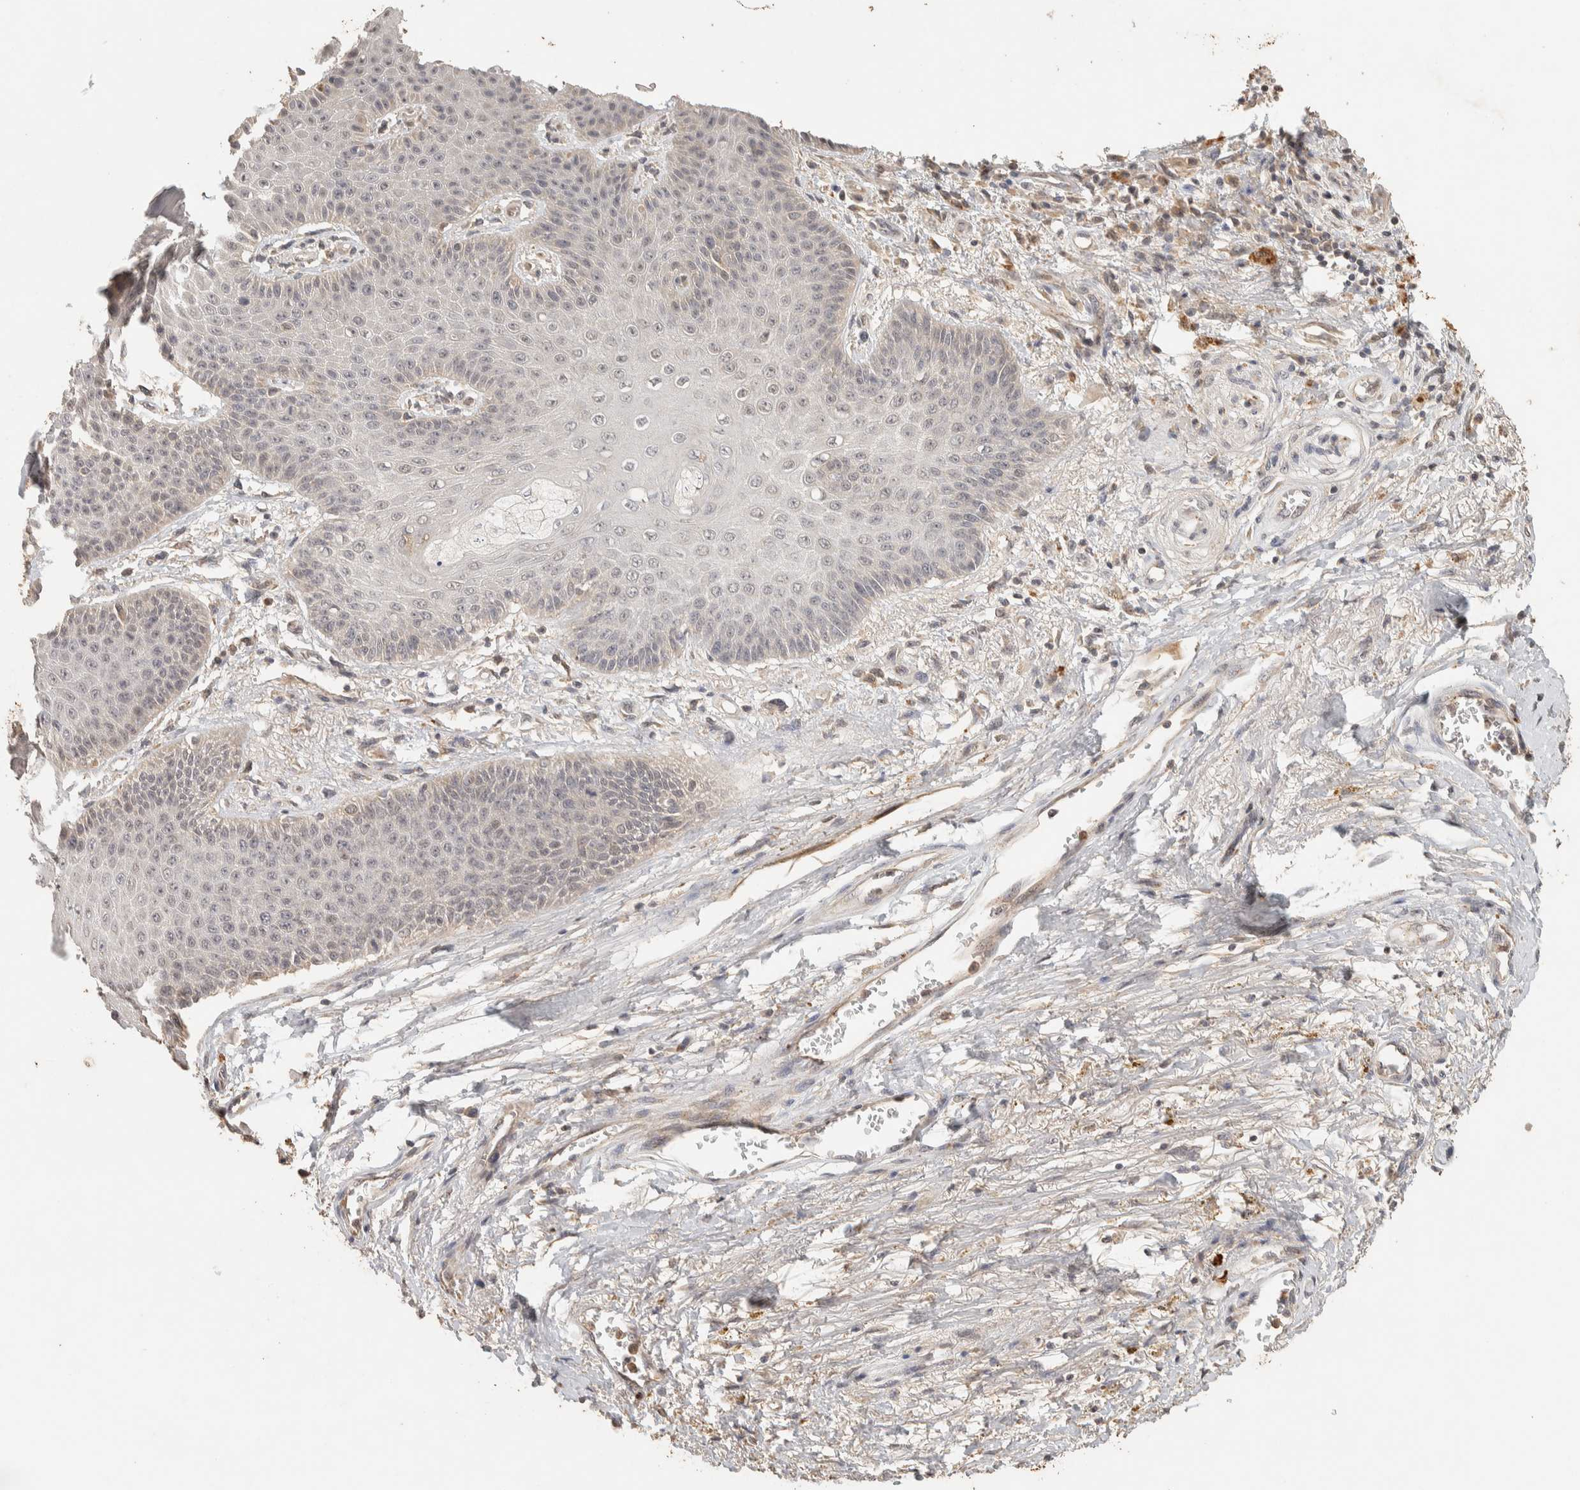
{"staining": {"intensity": "weak", "quantity": "<25%", "location": "cytoplasmic/membranous"}, "tissue": "skin", "cell_type": "Epidermal cells", "image_type": "normal", "snomed": [{"axis": "morphology", "description": "Normal tissue, NOS"}, {"axis": "topography", "description": "Anal"}], "caption": "Photomicrograph shows no protein expression in epidermal cells of unremarkable skin.", "gene": "ITPA", "patient": {"sex": "female", "age": 46}}